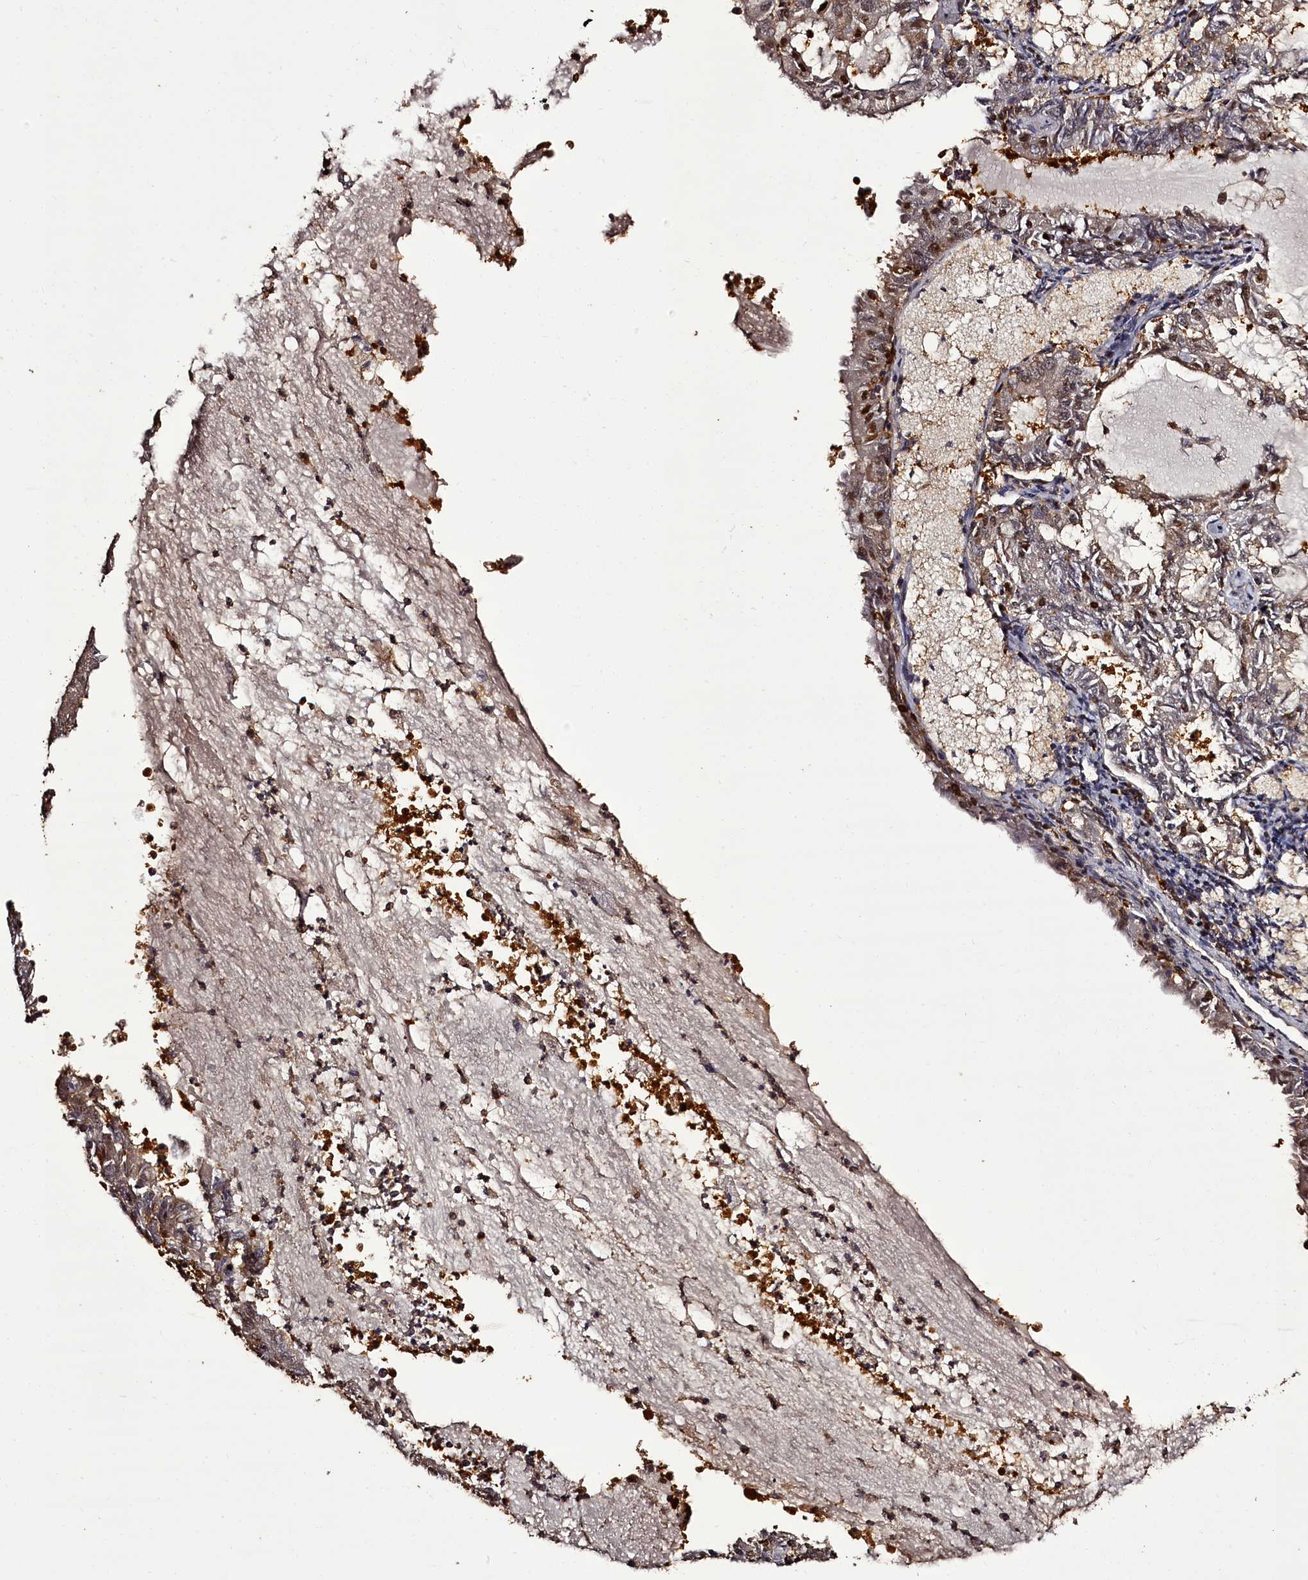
{"staining": {"intensity": "moderate", "quantity": "<25%", "location": "cytoplasmic/membranous,nuclear"}, "tissue": "endometrial cancer", "cell_type": "Tumor cells", "image_type": "cancer", "snomed": [{"axis": "morphology", "description": "Adenocarcinoma, NOS"}, {"axis": "topography", "description": "Endometrium"}], "caption": "Endometrial cancer (adenocarcinoma) tissue reveals moderate cytoplasmic/membranous and nuclear expression in approximately <25% of tumor cells", "gene": "NPRL2", "patient": {"sex": "female", "age": 57}}